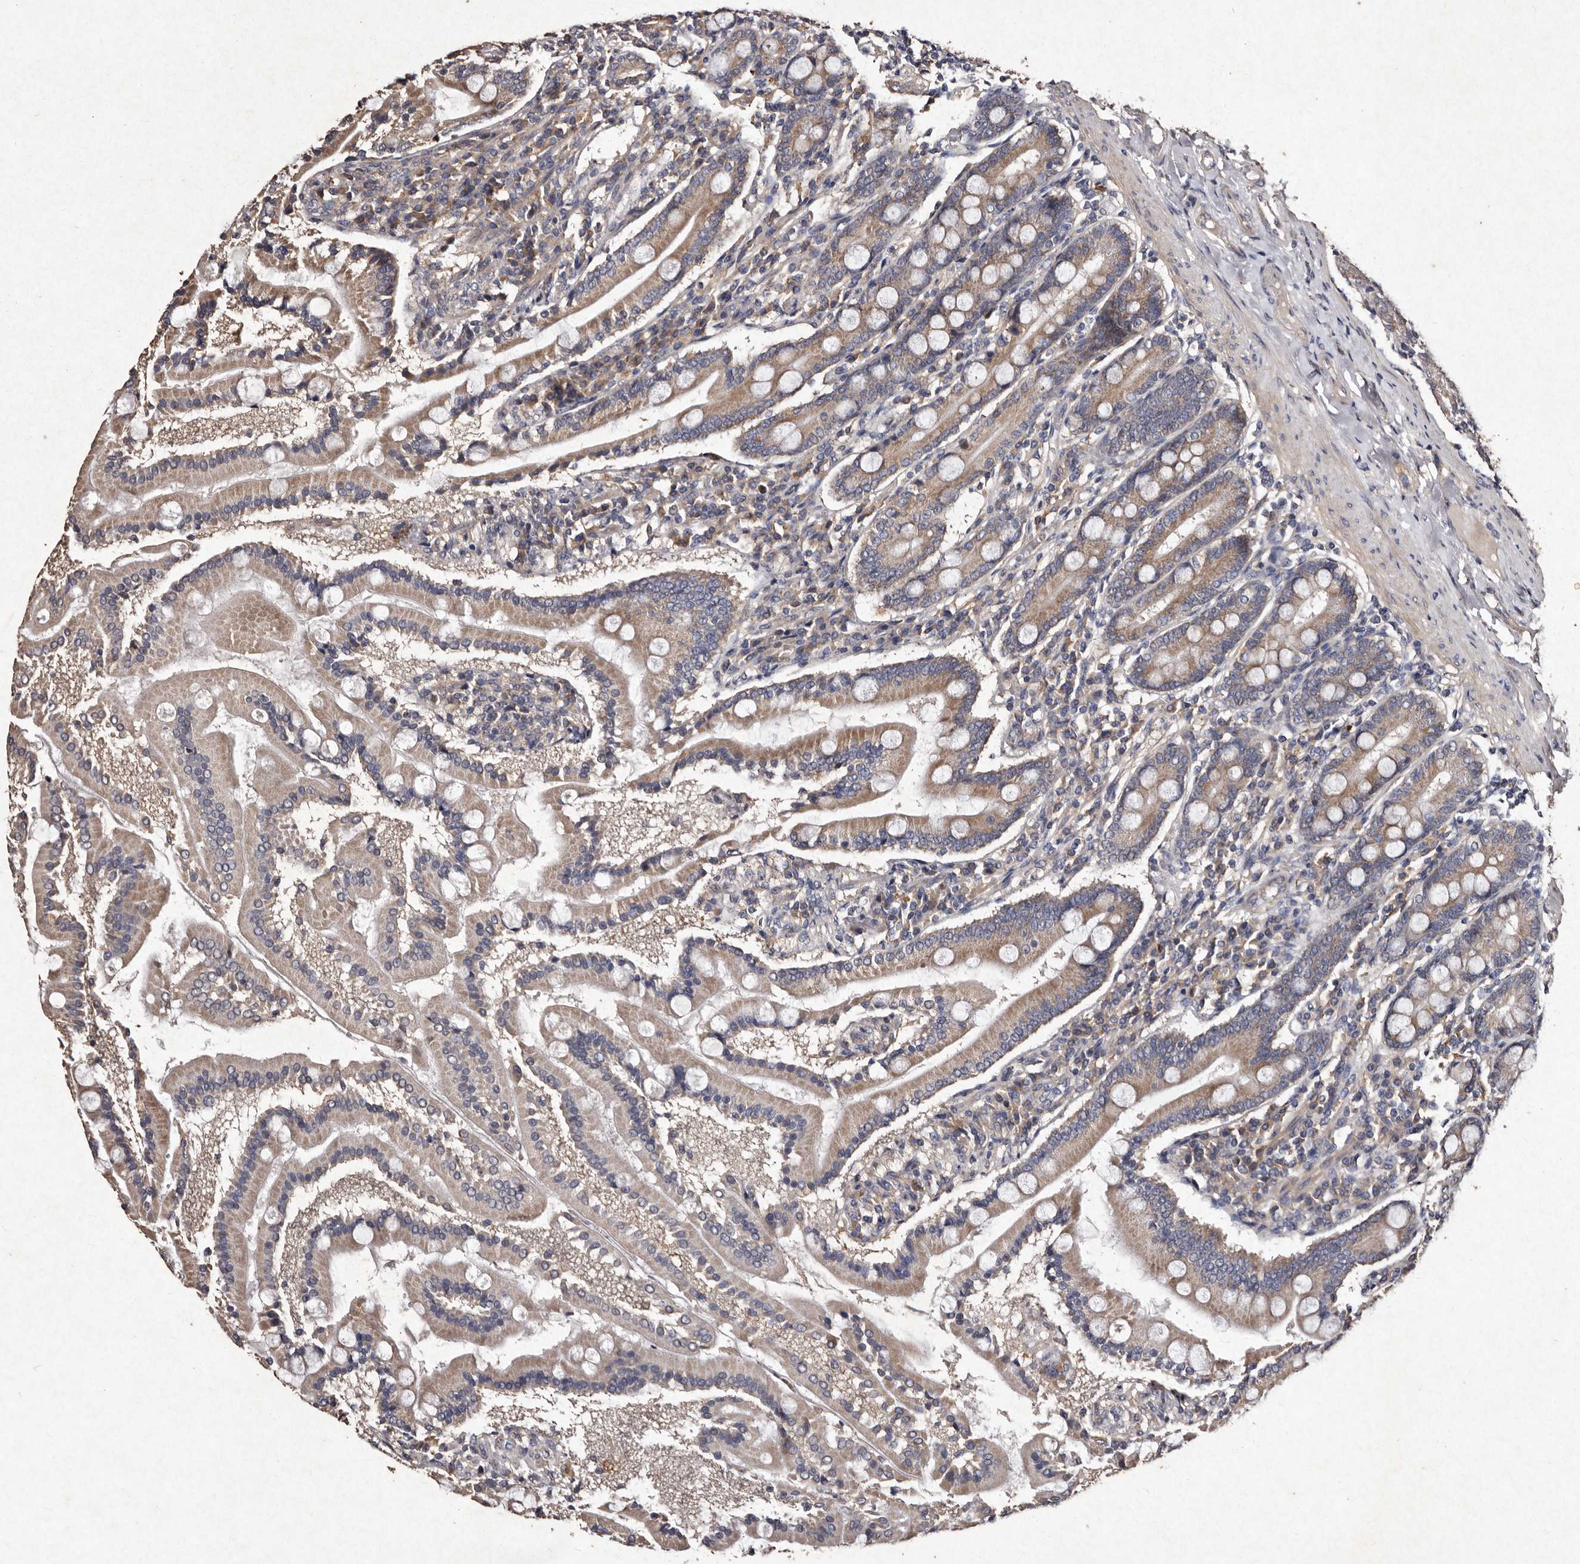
{"staining": {"intensity": "strong", "quantity": "25%-75%", "location": "cytoplasmic/membranous"}, "tissue": "duodenum", "cell_type": "Glandular cells", "image_type": "normal", "snomed": [{"axis": "morphology", "description": "Normal tissue, NOS"}, {"axis": "topography", "description": "Duodenum"}], "caption": "Immunohistochemical staining of unremarkable duodenum shows 25%-75% levels of strong cytoplasmic/membranous protein expression in approximately 25%-75% of glandular cells.", "gene": "TFB1M", "patient": {"sex": "male", "age": 50}}